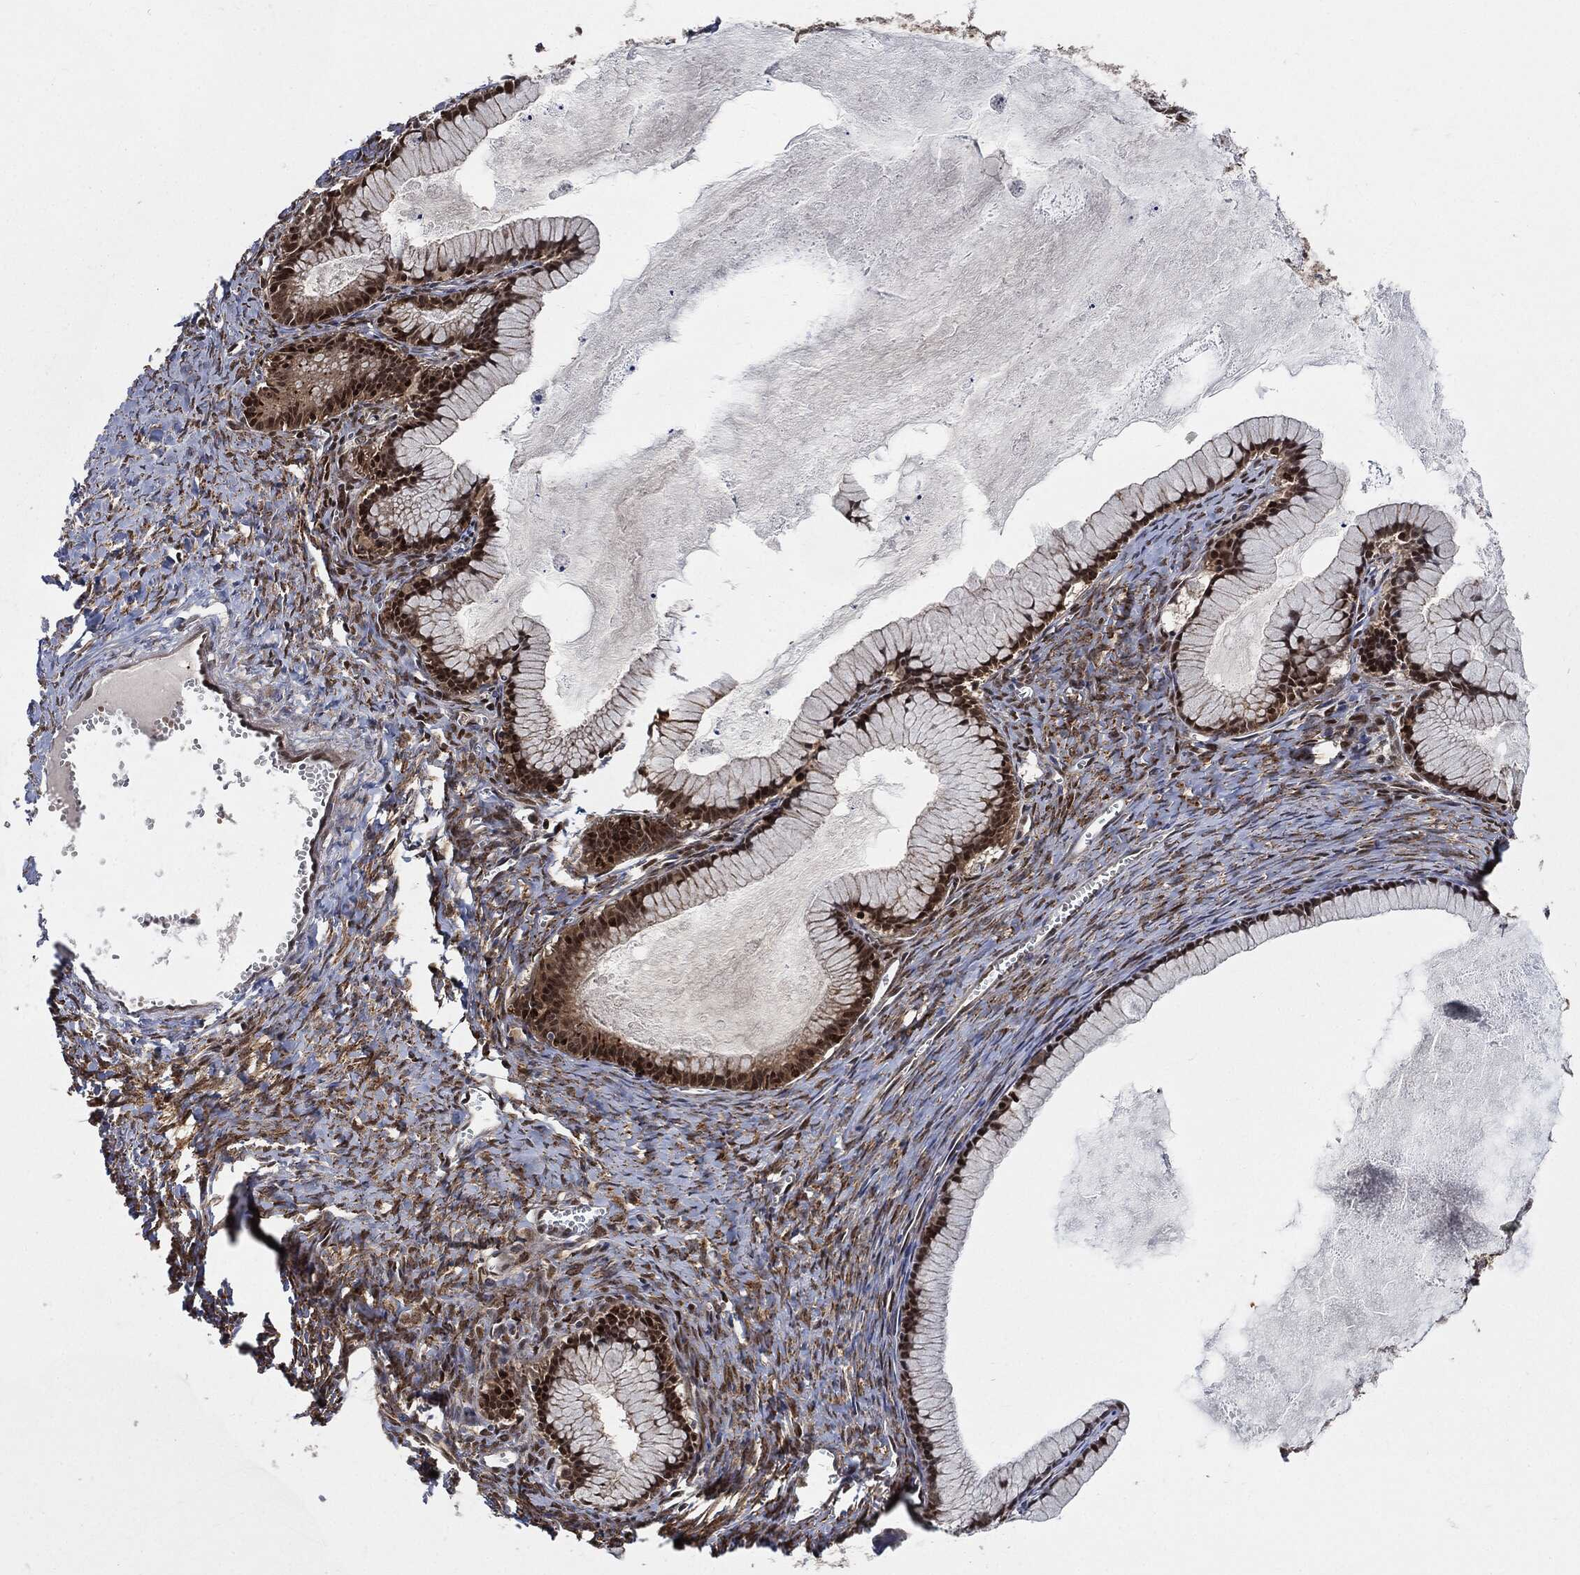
{"staining": {"intensity": "moderate", "quantity": ">75%", "location": "cytoplasmic/membranous,nuclear"}, "tissue": "ovarian cancer", "cell_type": "Tumor cells", "image_type": "cancer", "snomed": [{"axis": "morphology", "description": "Cystadenocarcinoma, mucinous, NOS"}, {"axis": "topography", "description": "Ovary"}], "caption": "Mucinous cystadenocarcinoma (ovarian) stained for a protein (brown) displays moderate cytoplasmic/membranous and nuclear positive positivity in about >75% of tumor cells.", "gene": "CUTA", "patient": {"sex": "female", "age": 41}}